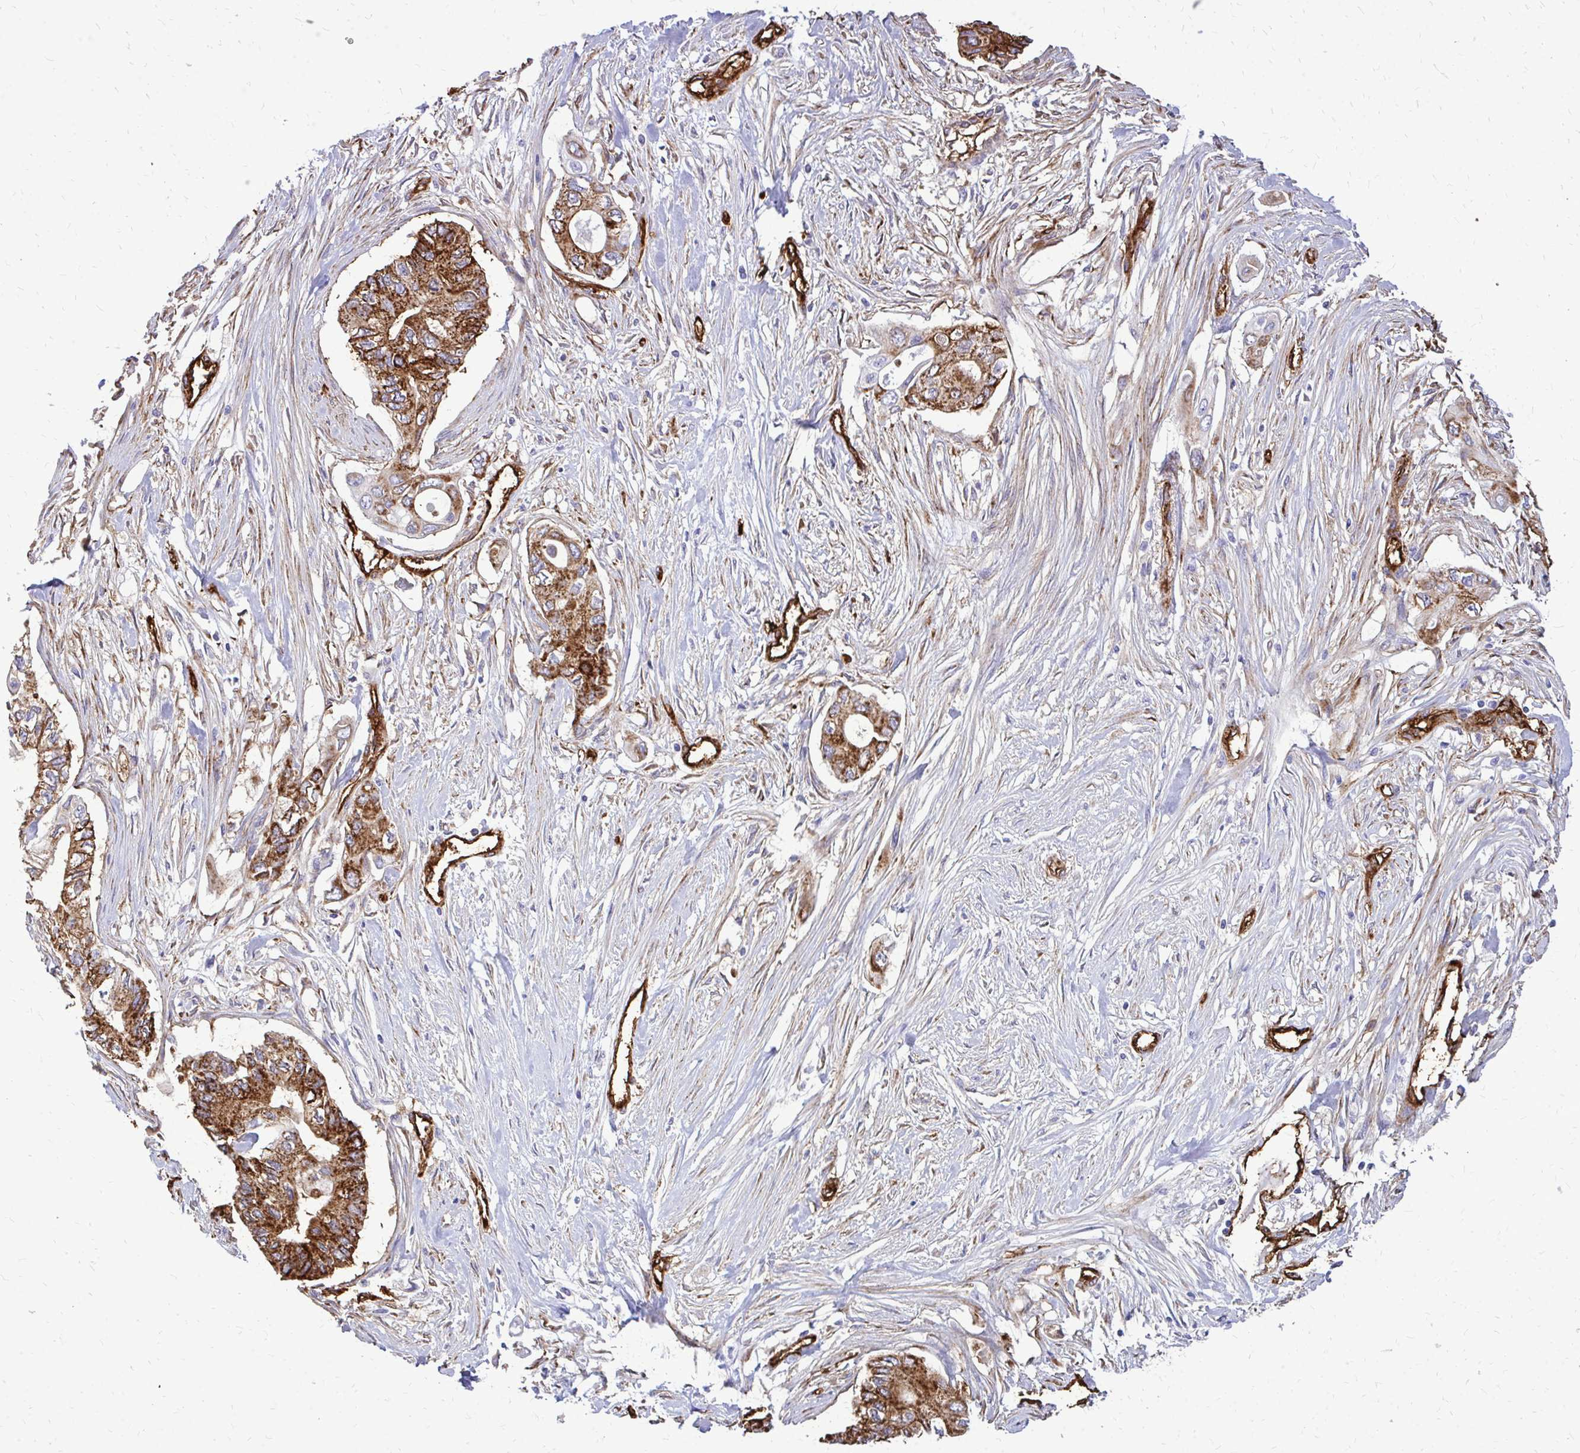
{"staining": {"intensity": "strong", "quantity": ">75%", "location": "cytoplasmic/membranous"}, "tissue": "pancreatic cancer", "cell_type": "Tumor cells", "image_type": "cancer", "snomed": [{"axis": "morphology", "description": "Adenocarcinoma, NOS"}, {"axis": "topography", "description": "Pancreas"}], "caption": "Tumor cells reveal high levels of strong cytoplasmic/membranous staining in approximately >75% of cells in pancreatic cancer.", "gene": "MARCKSL1", "patient": {"sex": "female", "age": 63}}